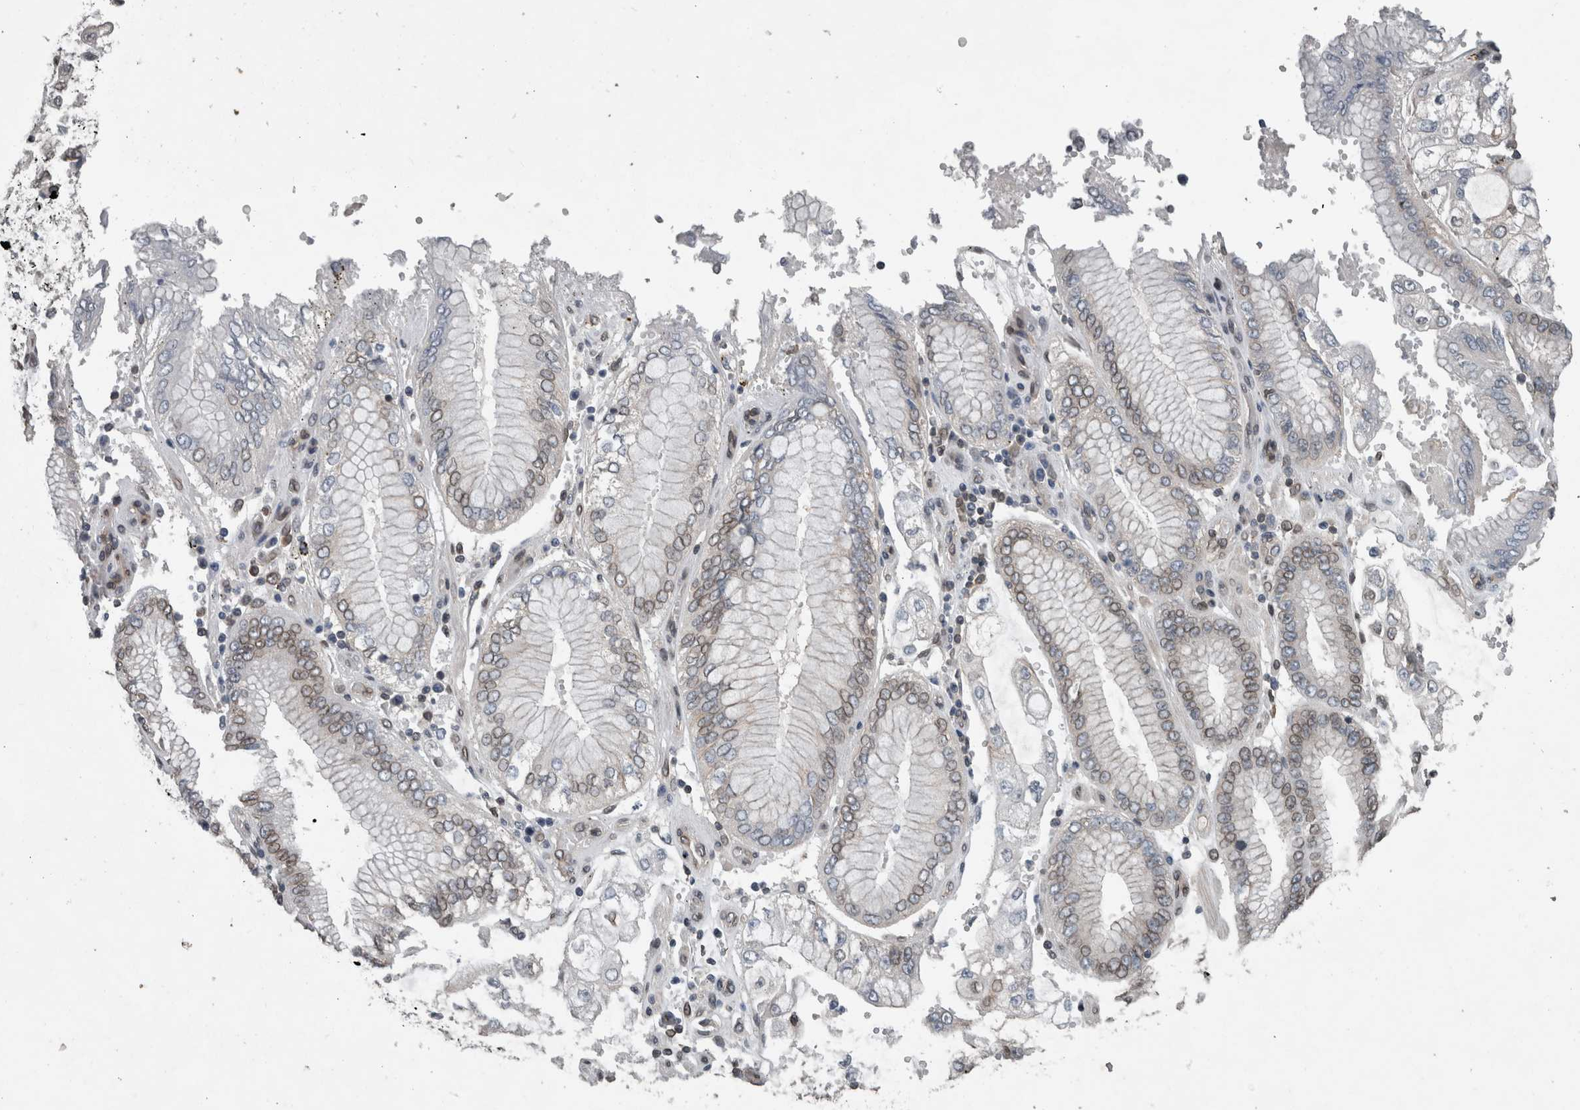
{"staining": {"intensity": "moderate", "quantity": "25%-75%", "location": "cytoplasmic/membranous,nuclear"}, "tissue": "stomach cancer", "cell_type": "Tumor cells", "image_type": "cancer", "snomed": [{"axis": "morphology", "description": "Adenocarcinoma, NOS"}, {"axis": "topography", "description": "Stomach"}], "caption": "Immunohistochemistry (IHC) image of neoplastic tissue: human adenocarcinoma (stomach) stained using immunohistochemistry (IHC) exhibits medium levels of moderate protein expression localized specifically in the cytoplasmic/membranous and nuclear of tumor cells, appearing as a cytoplasmic/membranous and nuclear brown color.", "gene": "RANBP2", "patient": {"sex": "male", "age": 76}}